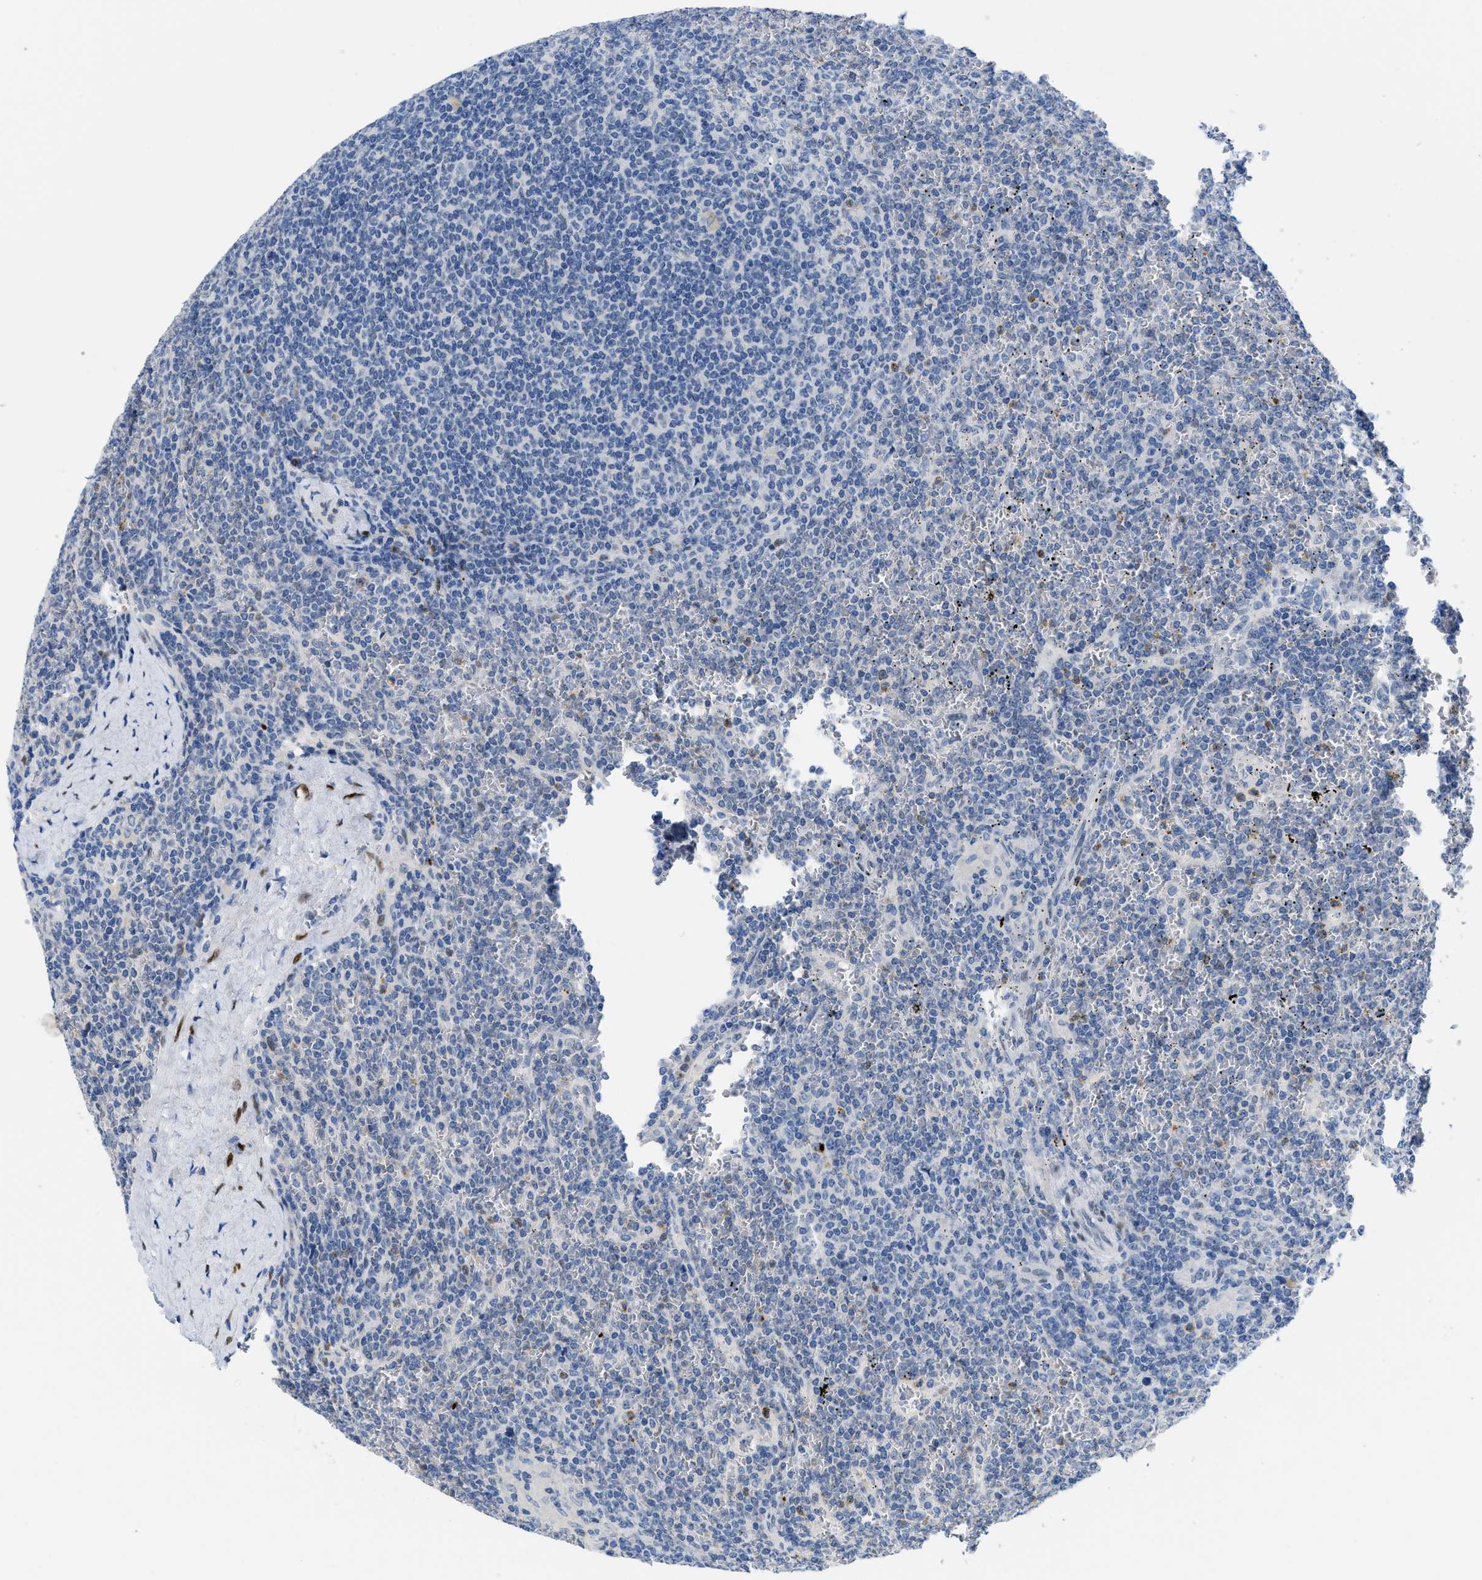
{"staining": {"intensity": "negative", "quantity": "none", "location": "none"}, "tissue": "lymphoma", "cell_type": "Tumor cells", "image_type": "cancer", "snomed": [{"axis": "morphology", "description": "Malignant lymphoma, non-Hodgkin's type, Low grade"}, {"axis": "topography", "description": "Spleen"}], "caption": "The photomicrograph exhibits no significant staining in tumor cells of low-grade malignant lymphoma, non-Hodgkin's type. (DAB (3,3'-diaminobenzidine) immunohistochemistry with hematoxylin counter stain).", "gene": "NFIX", "patient": {"sex": "female", "age": 19}}